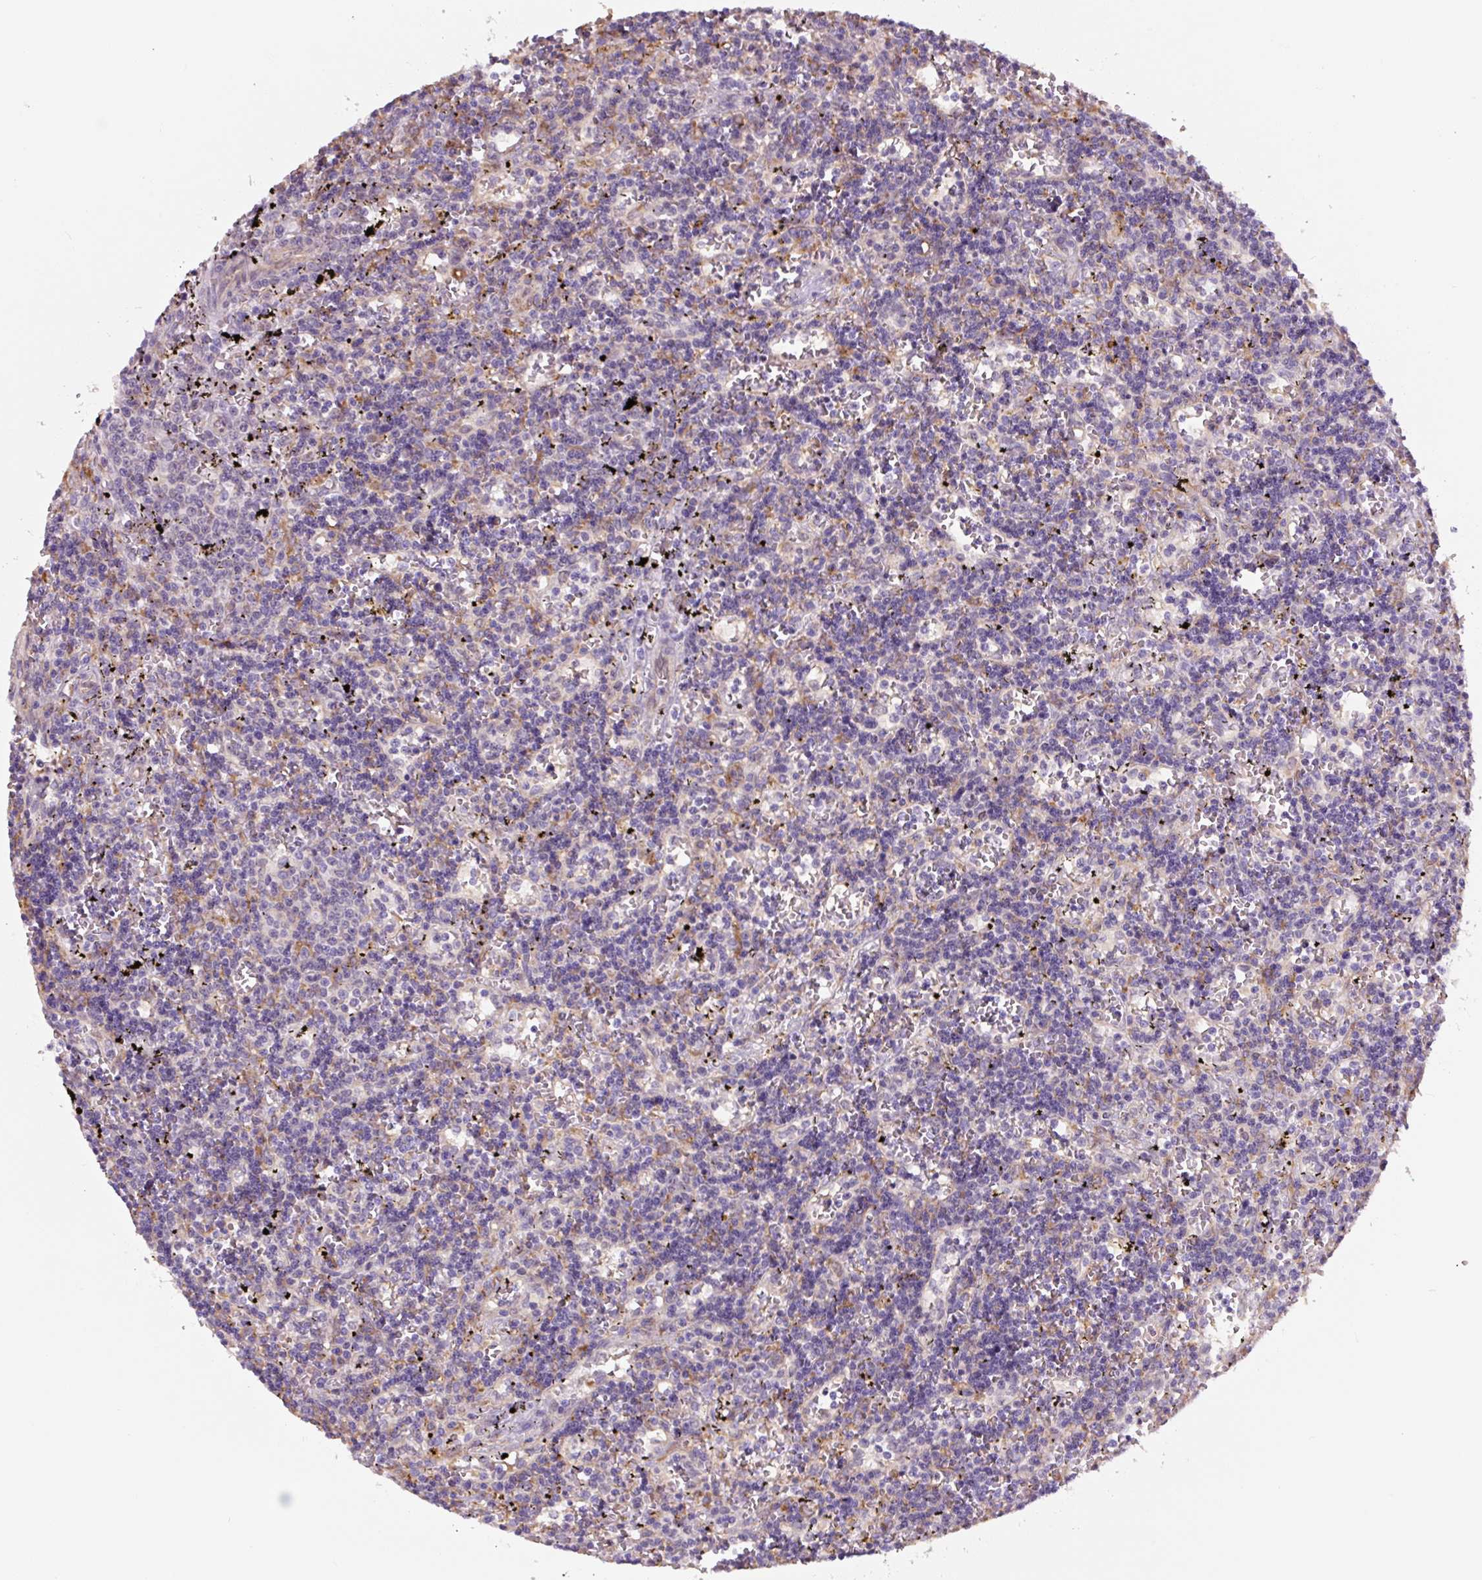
{"staining": {"intensity": "negative", "quantity": "none", "location": "none"}, "tissue": "lymphoma", "cell_type": "Tumor cells", "image_type": "cancer", "snomed": [{"axis": "morphology", "description": "Malignant lymphoma, non-Hodgkin's type, Low grade"}, {"axis": "topography", "description": "Spleen"}], "caption": "Immunohistochemical staining of lymphoma demonstrates no significant positivity in tumor cells. (DAB (3,3'-diaminobenzidine) immunohistochemistry visualized using brightfield microscopy, high magnification).", "gene": "ASRGL1", "patient": {"sex": "male", "age": 60}}